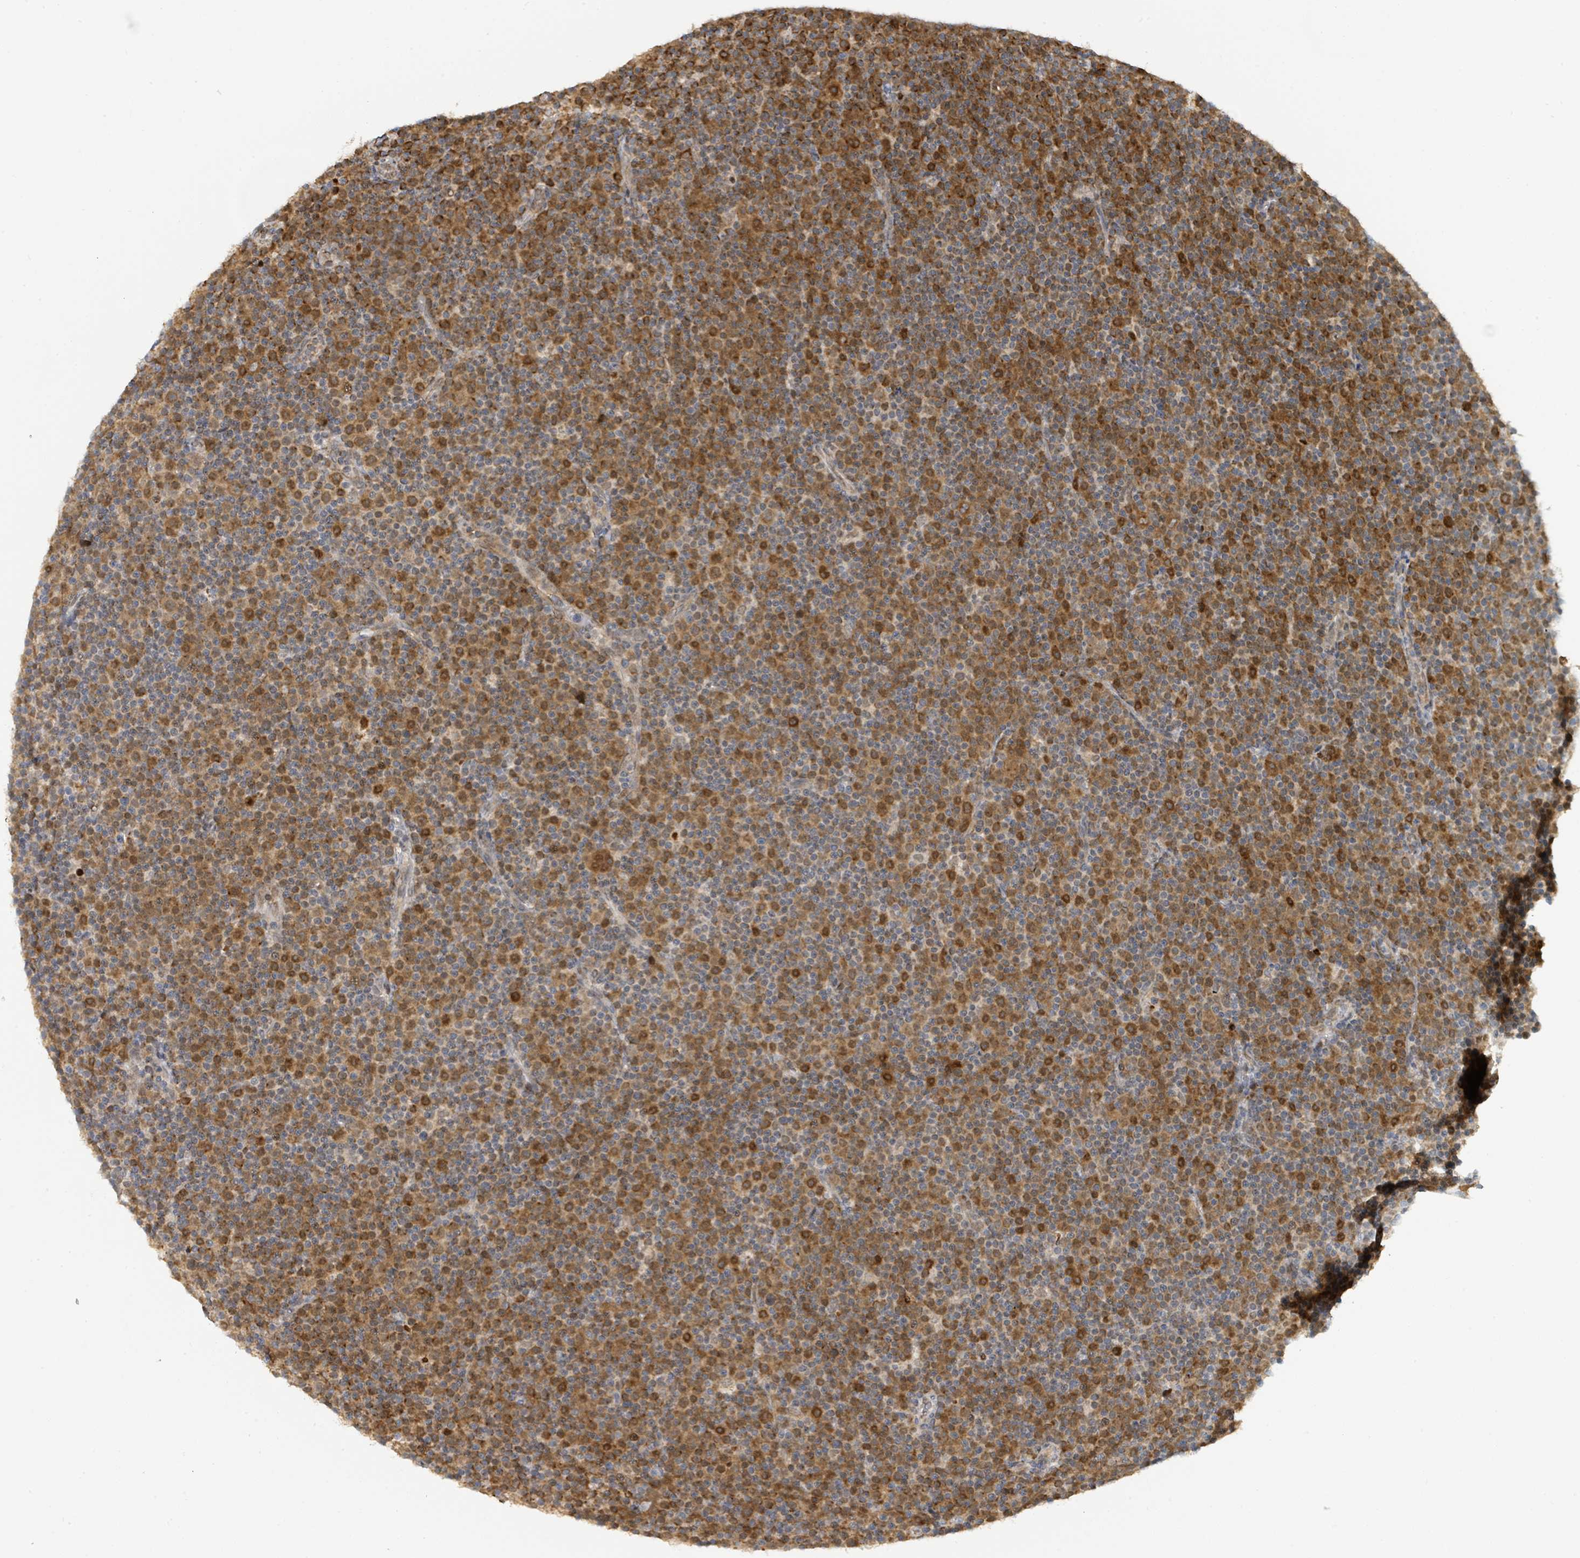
{"staining": {"intensity": "moderate", "quantity": ">75%", "location": "cytoplasmic/membranous,nuclear"}, "tissue": "lymphoma", "cell_type": "Tumor cells", "image_type": "cancer", "snomed": [{"axis": "morphology", "description": "Malignant lymphoma, non-Hodgkin's type, Low grade"}, {"axis": "topography", "description": "Lymph node"}], "caption": "The image shows immunohistochemical staining of lymphoma. There is moderate cytoplasmic/membranous and nuclear positivity is appreciated in approximately >75% of tumor cells.", "gene": "PSMB7", "patient": {"sex": "female", "age": 67}}